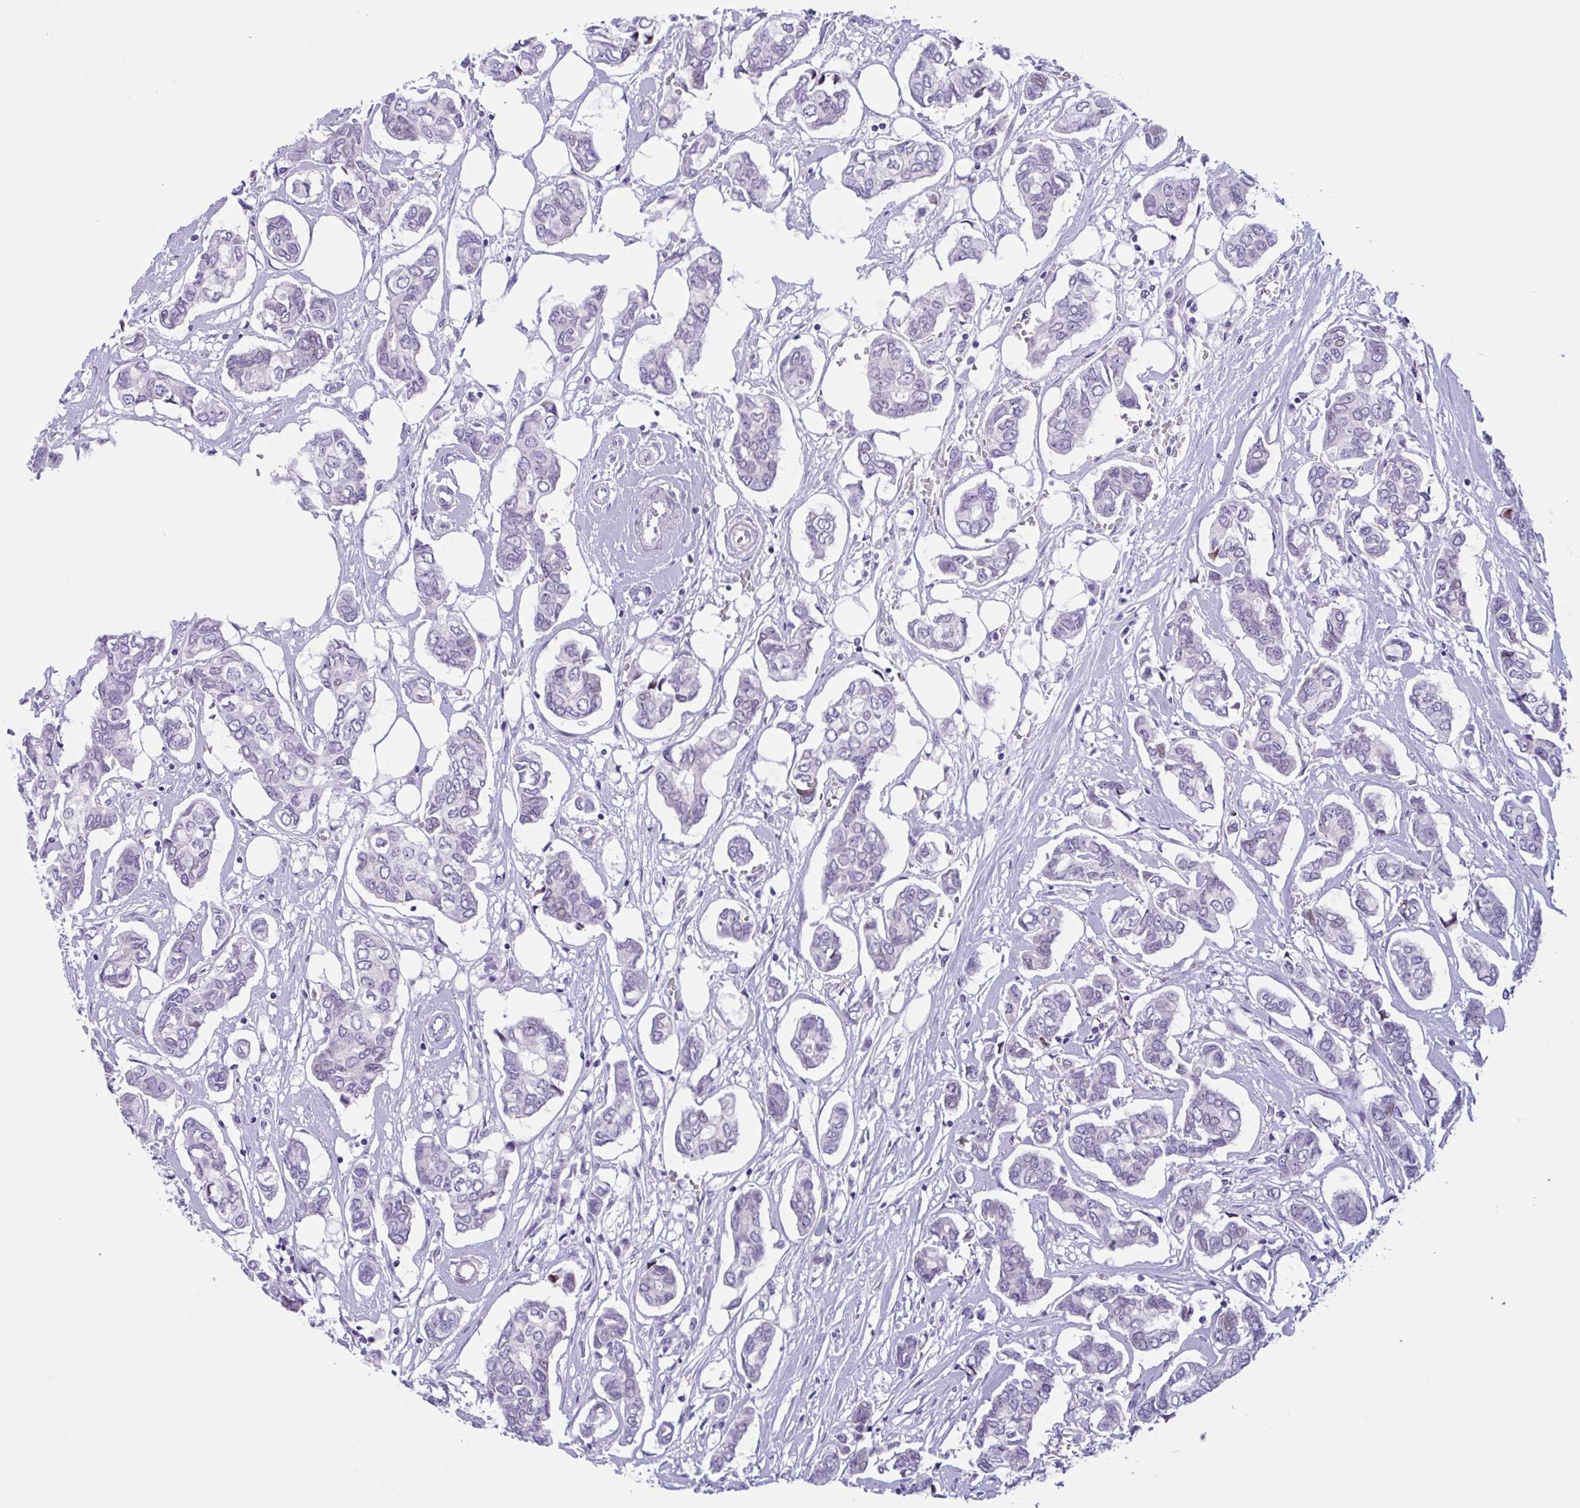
{"staining": {"intensity": "negative", "quantity": "none", "location": "none"}, "tissue": "breast cancer", "cell_type": "Tumor cells", "image_type": "cancer", "snomed": [{"axis": "morphology", "description": "Duct carcinoma"}, {"axis": "topography", "description": "Breast"}], "caption": "Immunohistochemical staining of human breast cancer (invasive ductal carcinoma) exhibits no significant expression in tumor cells.", "gene": "AHCYL2", "patient": {"sex": "female", "age": 73}}